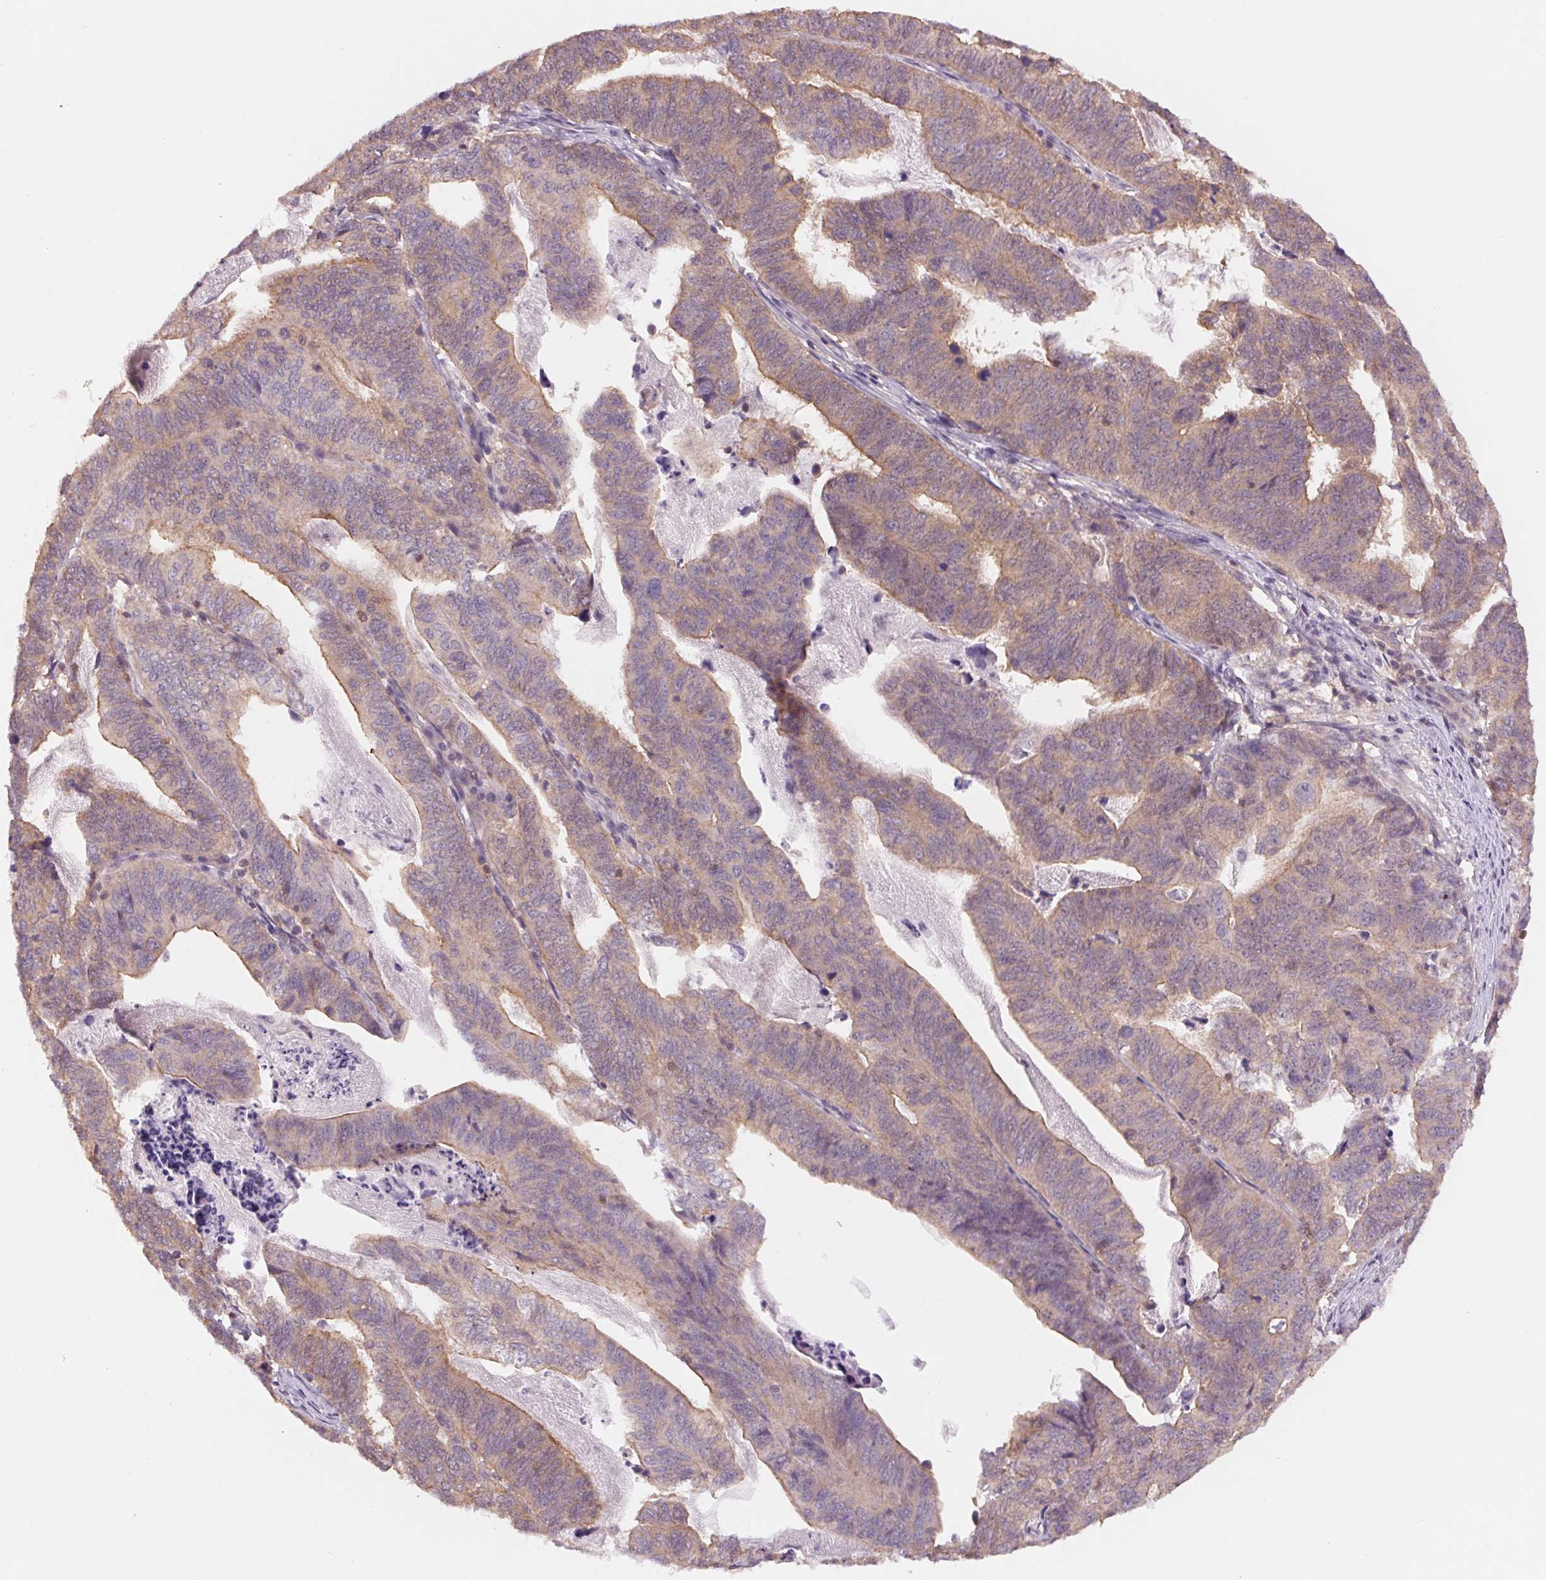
{"staining": {"intensity": "moderate", "quantity": "<25%", "location": "cytoplasmic/membranous"}, "tissue": "stomach cancer", "cell_type": "Tumor cells", "image_type": "cancer", "snomed": [{"axis": "morphology", "description": "Adenocarcinoma, NOS"}, {"axis": "topography", "description": "Stomach, upper"}], "caption": "Immunohistochemistry of stomach cancer displays low levels of moderate cytoplasmic/membranous positivity in about <25% of tumor cells.", "gene": "SH3RF2", "patient": {"sex": "female", "age": 67}}